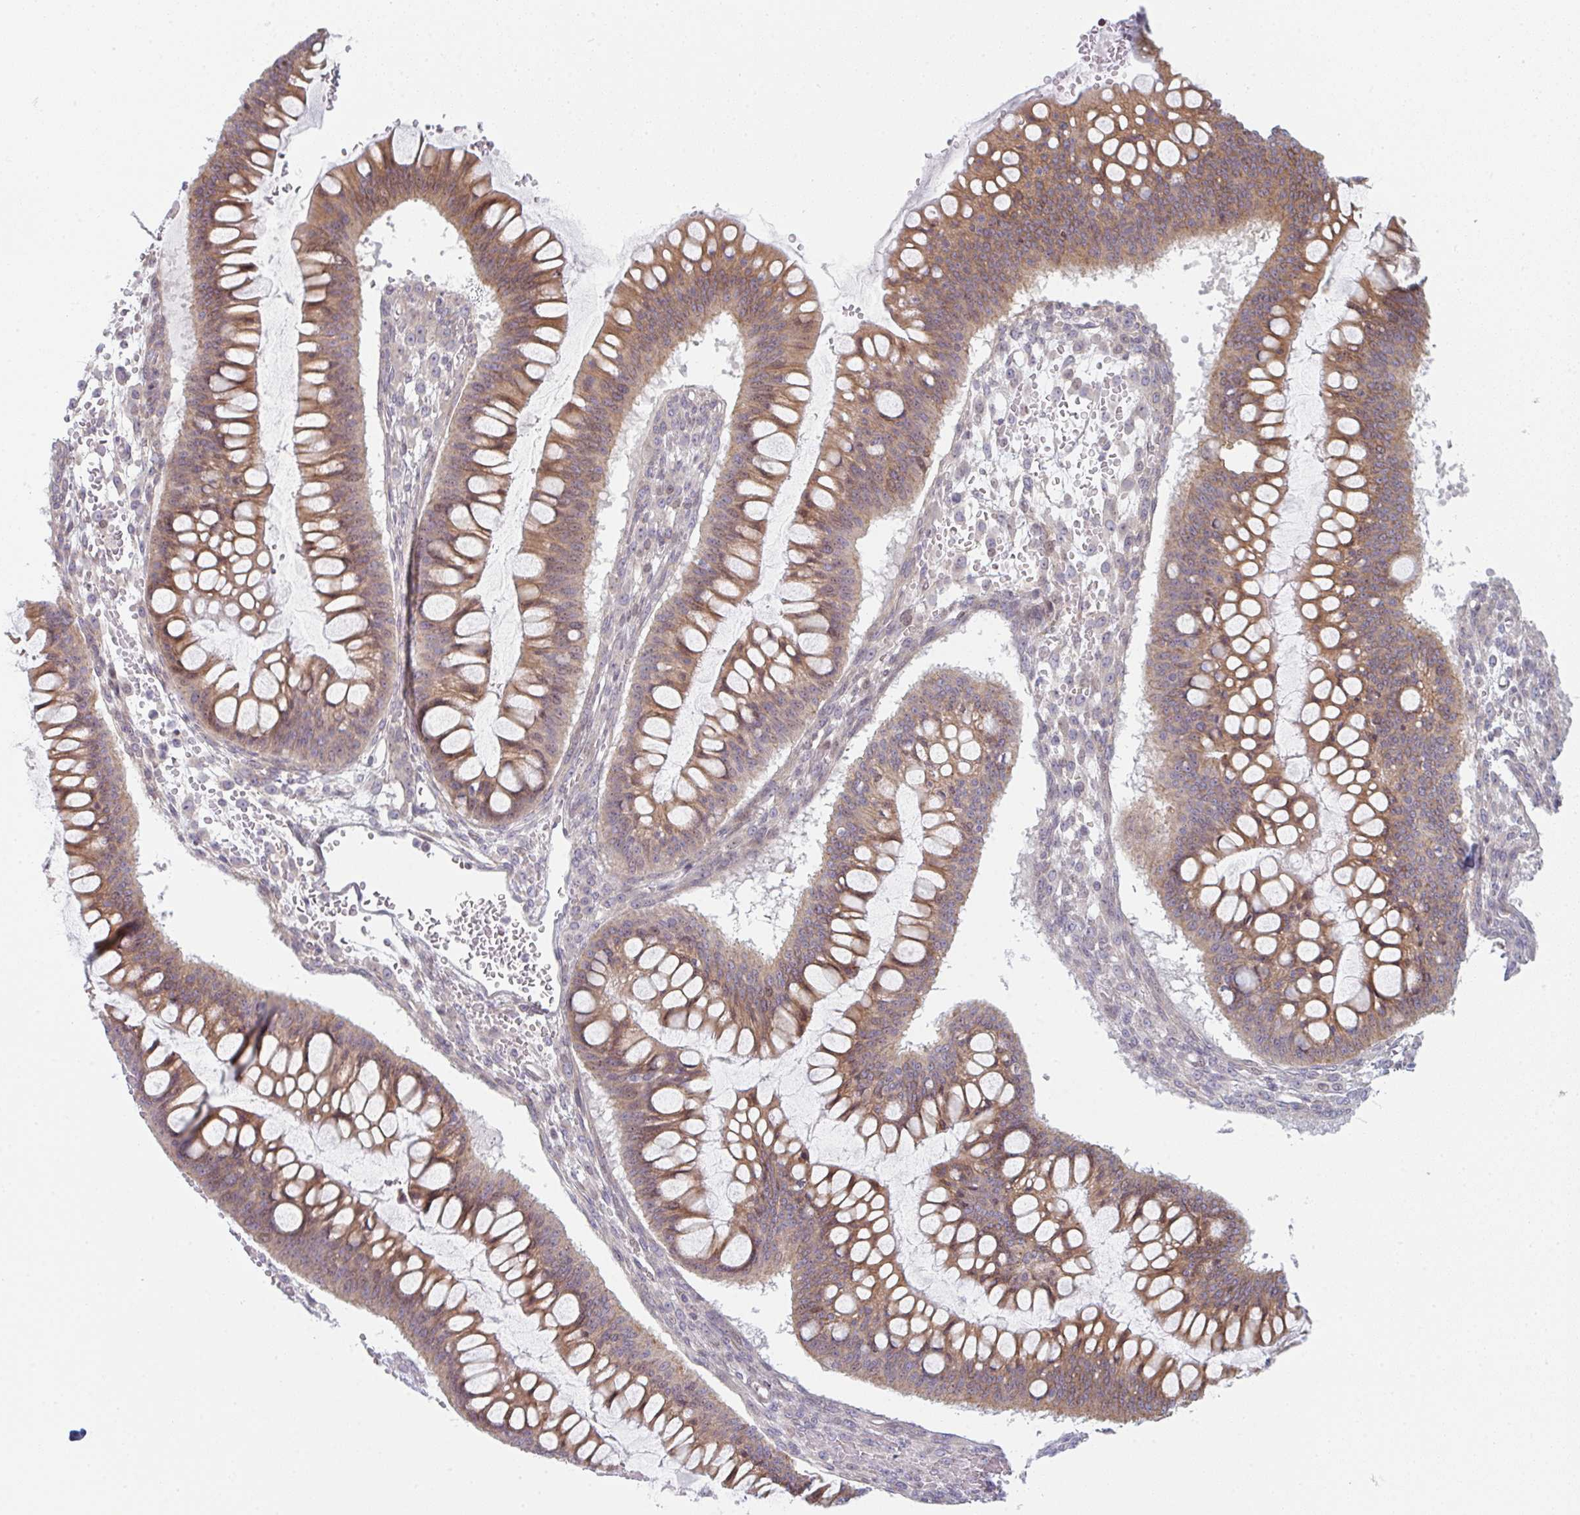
{"staining": {"intensity": "weak", "quantity": ">75%", "location": "cytoplasmic/membranous"}, "tissue": "ovarian cancer", "cell_type": "Tumor cells", "image_type": "cancer", "snomed": [{"axis": "morphology", "description": "Cystadenocarcinoma, mucinous, NOS"}, {"axis": "topography", "description": "Ovary"}], "caption": "Ovarian mucinous cystadenocarcinoma stained with a brown dye displays weak cytoplasmic/membranous positive positivity in approximately >75% of tumor cells.", "gene": "TMEM237", "patient": {"sex": "female", "age": 73}}